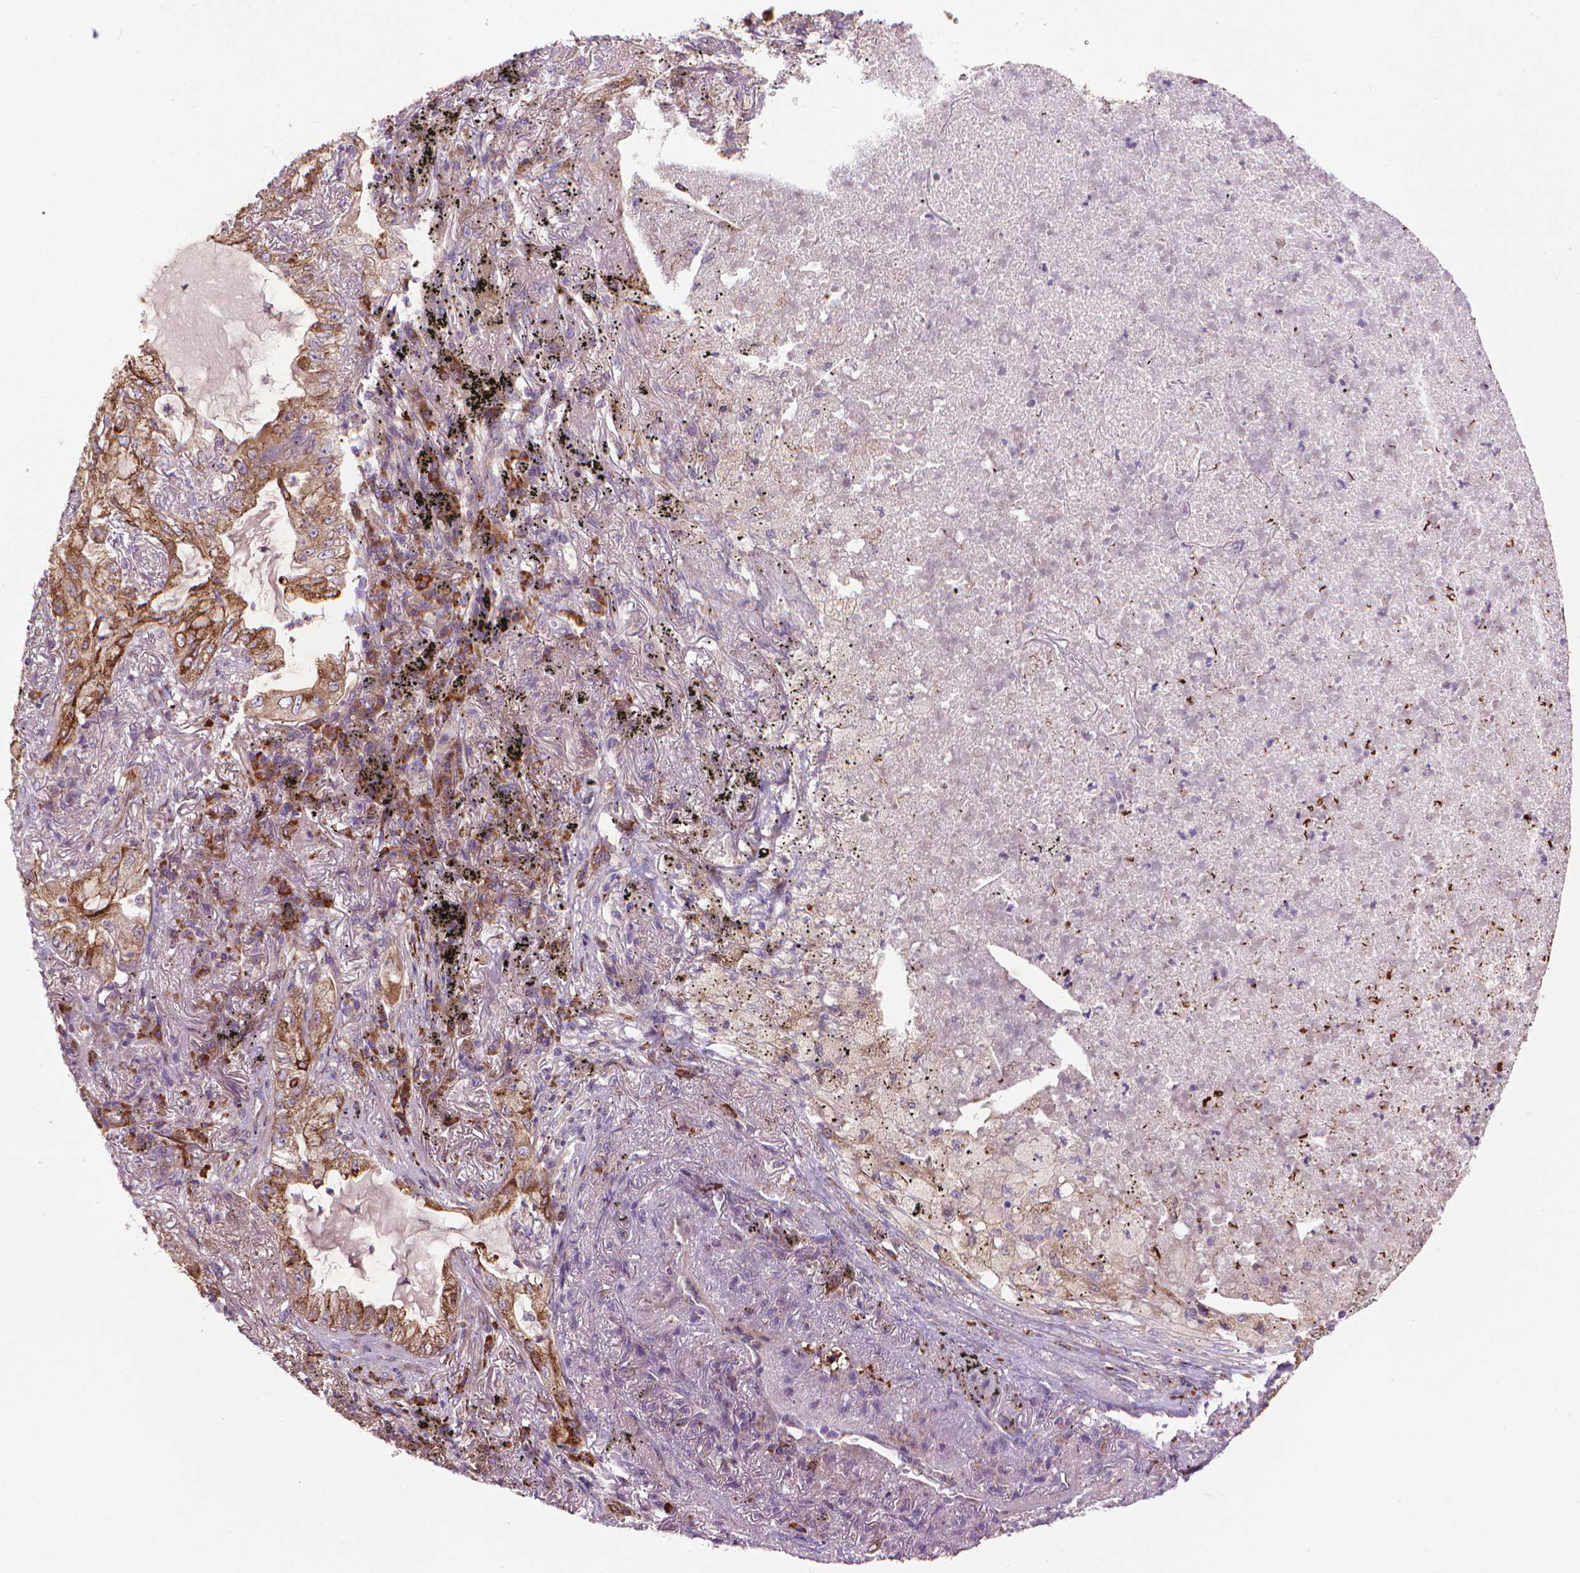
{"staining": {"intensity": "moderate", "quantity": ">75%", "location": "cytoplasmic/membranous"}, "tissue": "lung cancer", "cell_type": "Tumor cells", "image_type": "cancer", "snomed": [{"axis": "morphology", "description": "Adenocarcinoma, NOS"}, {"axis": "topography", "description": "Lung"}], "caption": "Human lung adenocarcinoma stained with a protein marker reveals moderate staining in tumor cells.", "gene": "MYH14", "patient": {"sex": "female", "age": 73}}